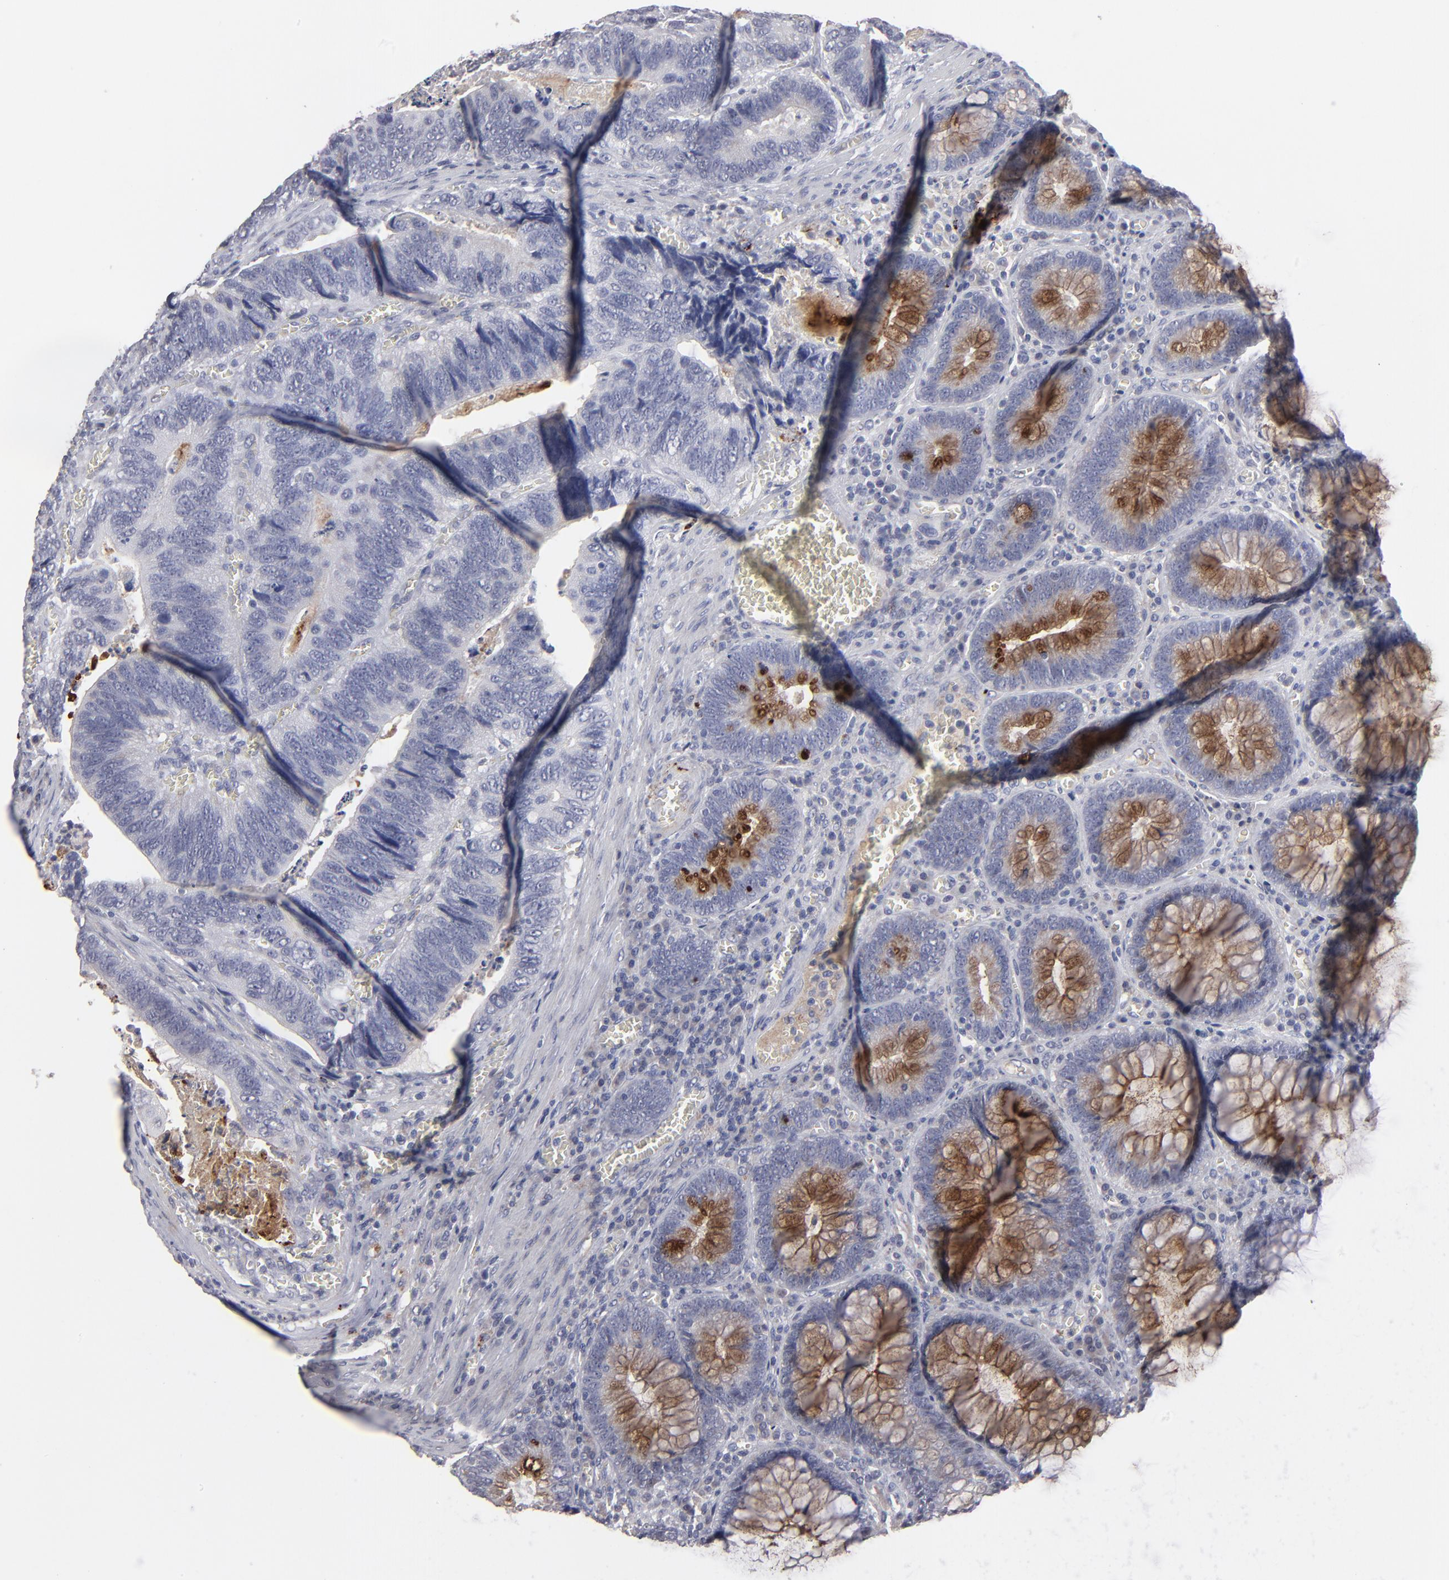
{"staining": {"intensity": "moderate", "quantity": "25%-75%", "location": "cytoplasmic/membranous"}, "tissue": "colorectal cancer", "cell_type": "Tumor cells", "image_type": "cancer", "snomed": [{"axis": "morphology", "description": "Adenocarcinoma, NOS"}, {"axis": "topography", "description": "Colon"}], "caption": "Immunohistochemistry micrograph of neoplastic tissue: colorectal adenocarcinoma stained using immunohistochemistry shows medium levels of moderate protein expression localized specifically in the cytoplasmic/membranous of tumor cells, appearing as a cytoplasmic/membranous brown color.", "gene": "GPM6B", "patient": {"sex": "male", "age": 72}}